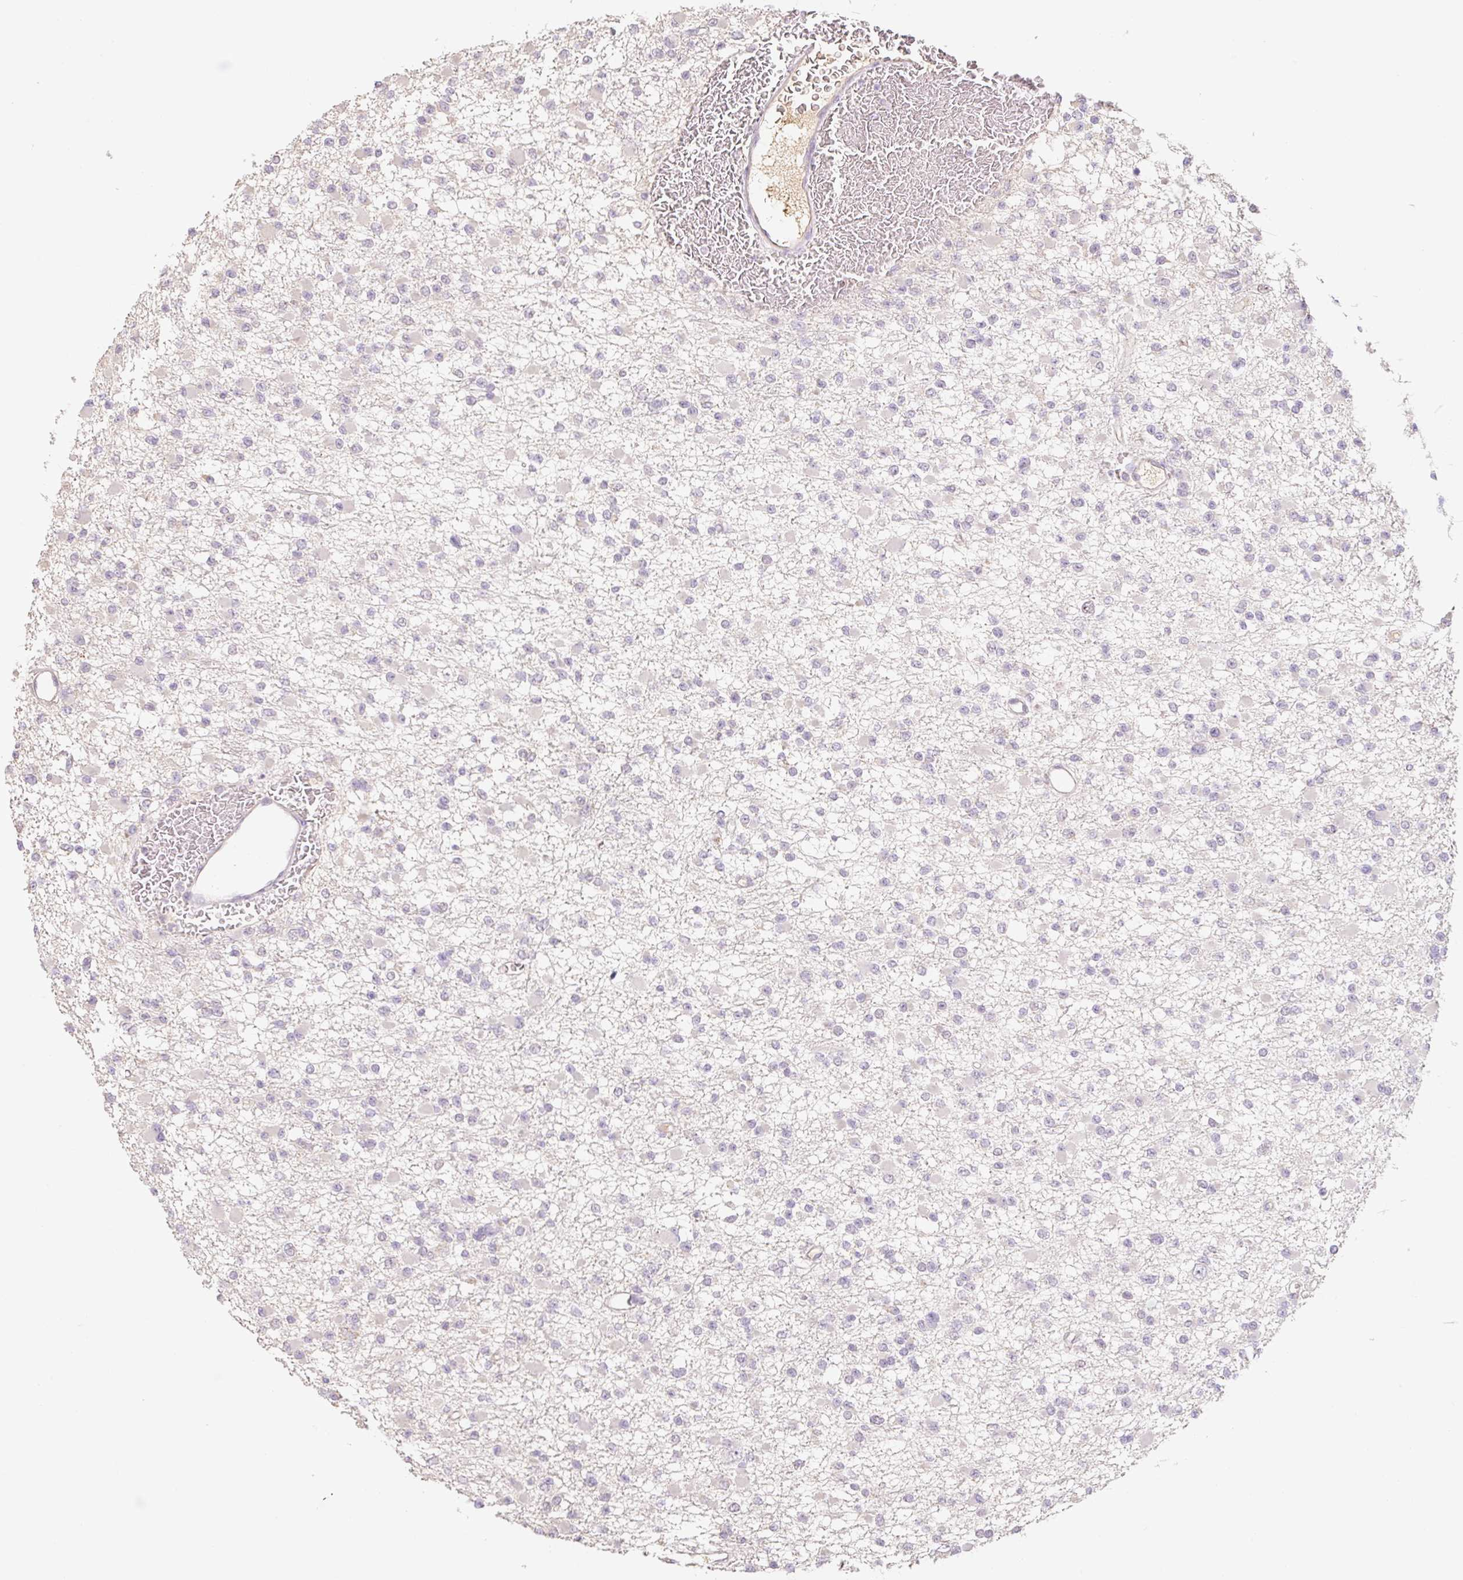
{"staining": {"intensity": "negative", "quantity": "none", "location": "none"}, "tissue": "glioma", "cell_type": "Tumor cells", "image_type": "cancer", "snomed": [{"axis": "morphology", "description": "Glioma, malignant, Low grade"}, {"axis": "topography", "description": "Brain"}], "caption": "Protein analysis of malignant glioma (low-grade) reveals no significant positivity in tumor cells.", "gene": "MIA2", "patient": {"sex": "female", "age": 22}}